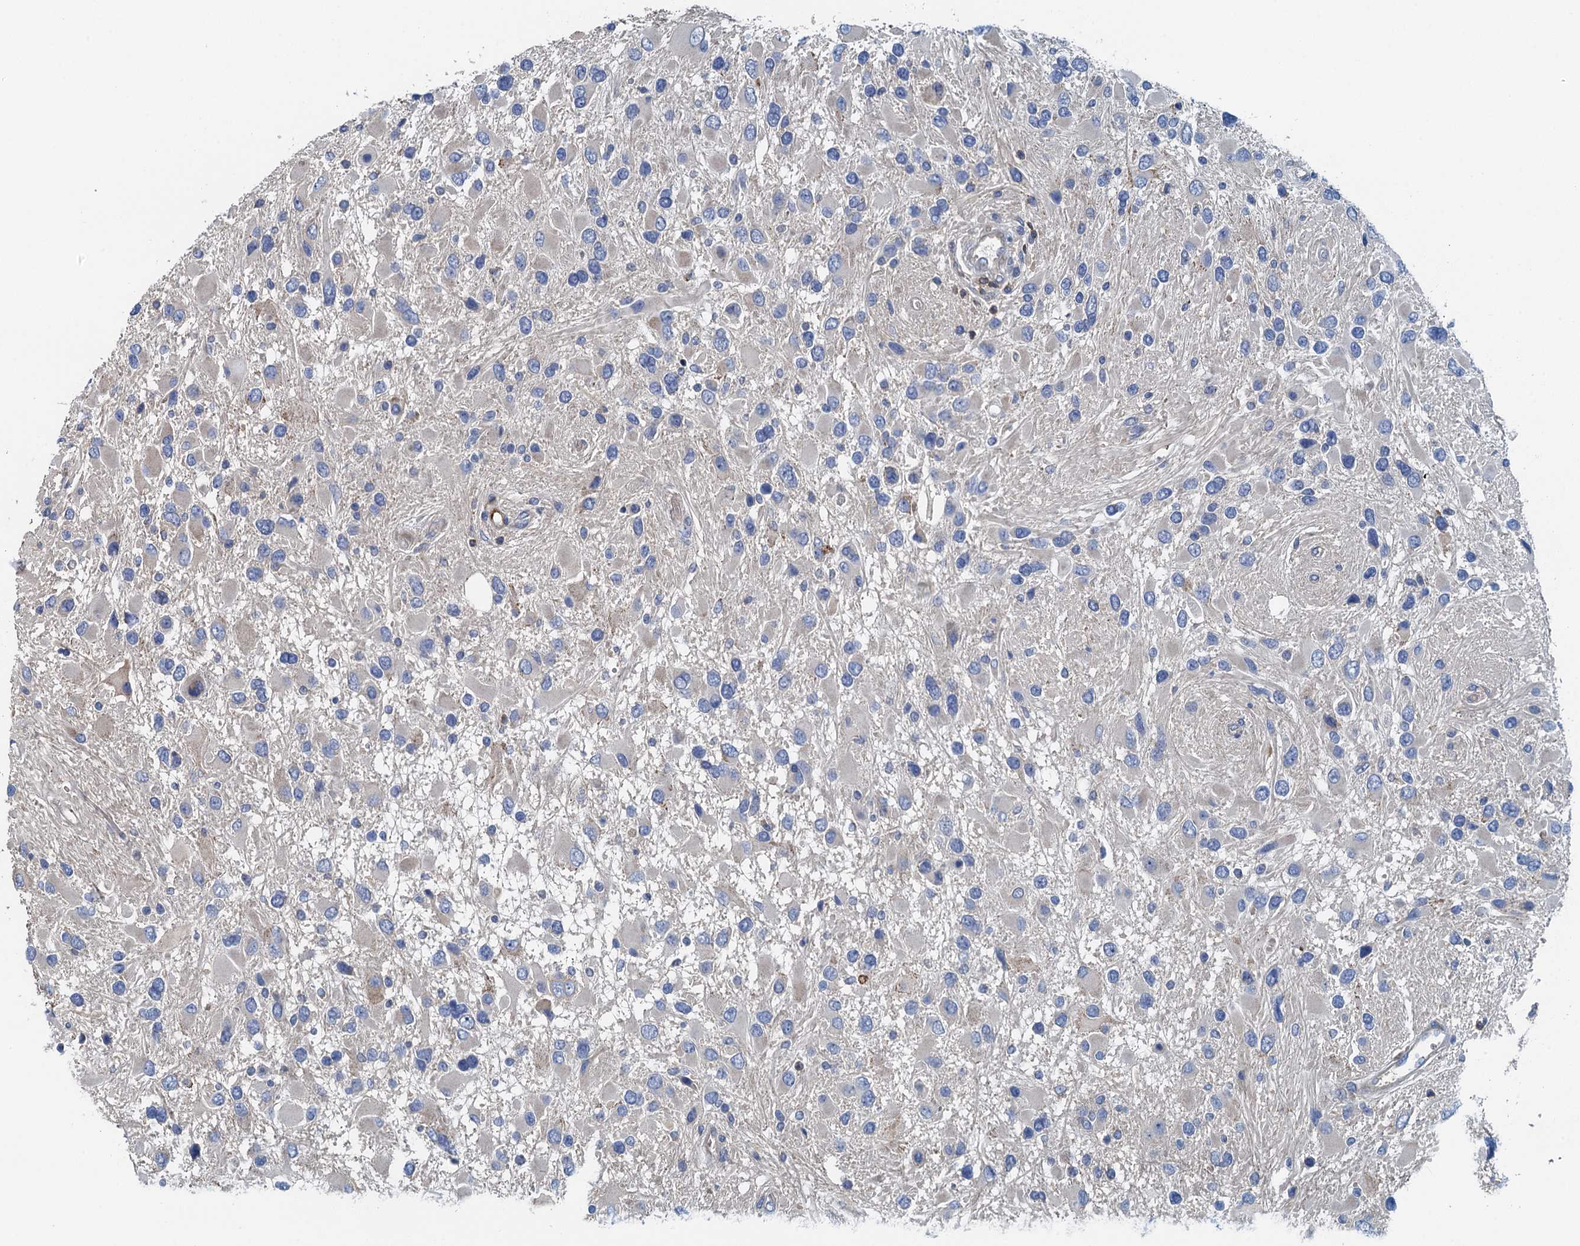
{"staining": {"intensity": "negative", "quantity": "none", "location": "none"}, "tissue": "glioma", "cell_type": "Tumor cells", "image_type": "cancer", "snomed": [{"axis": "morphology", "description": "Glioma, malignant, High grade"}, {"axis": "topography", "description": "Brain"}], "caption": "This is an immunohistochemistry histopathology image of human malignant glioma (high-grade). There is no positivity in tumor cells.", "gene": "PPP1R14D", "patient": {"sex": "male", "age": 53}}